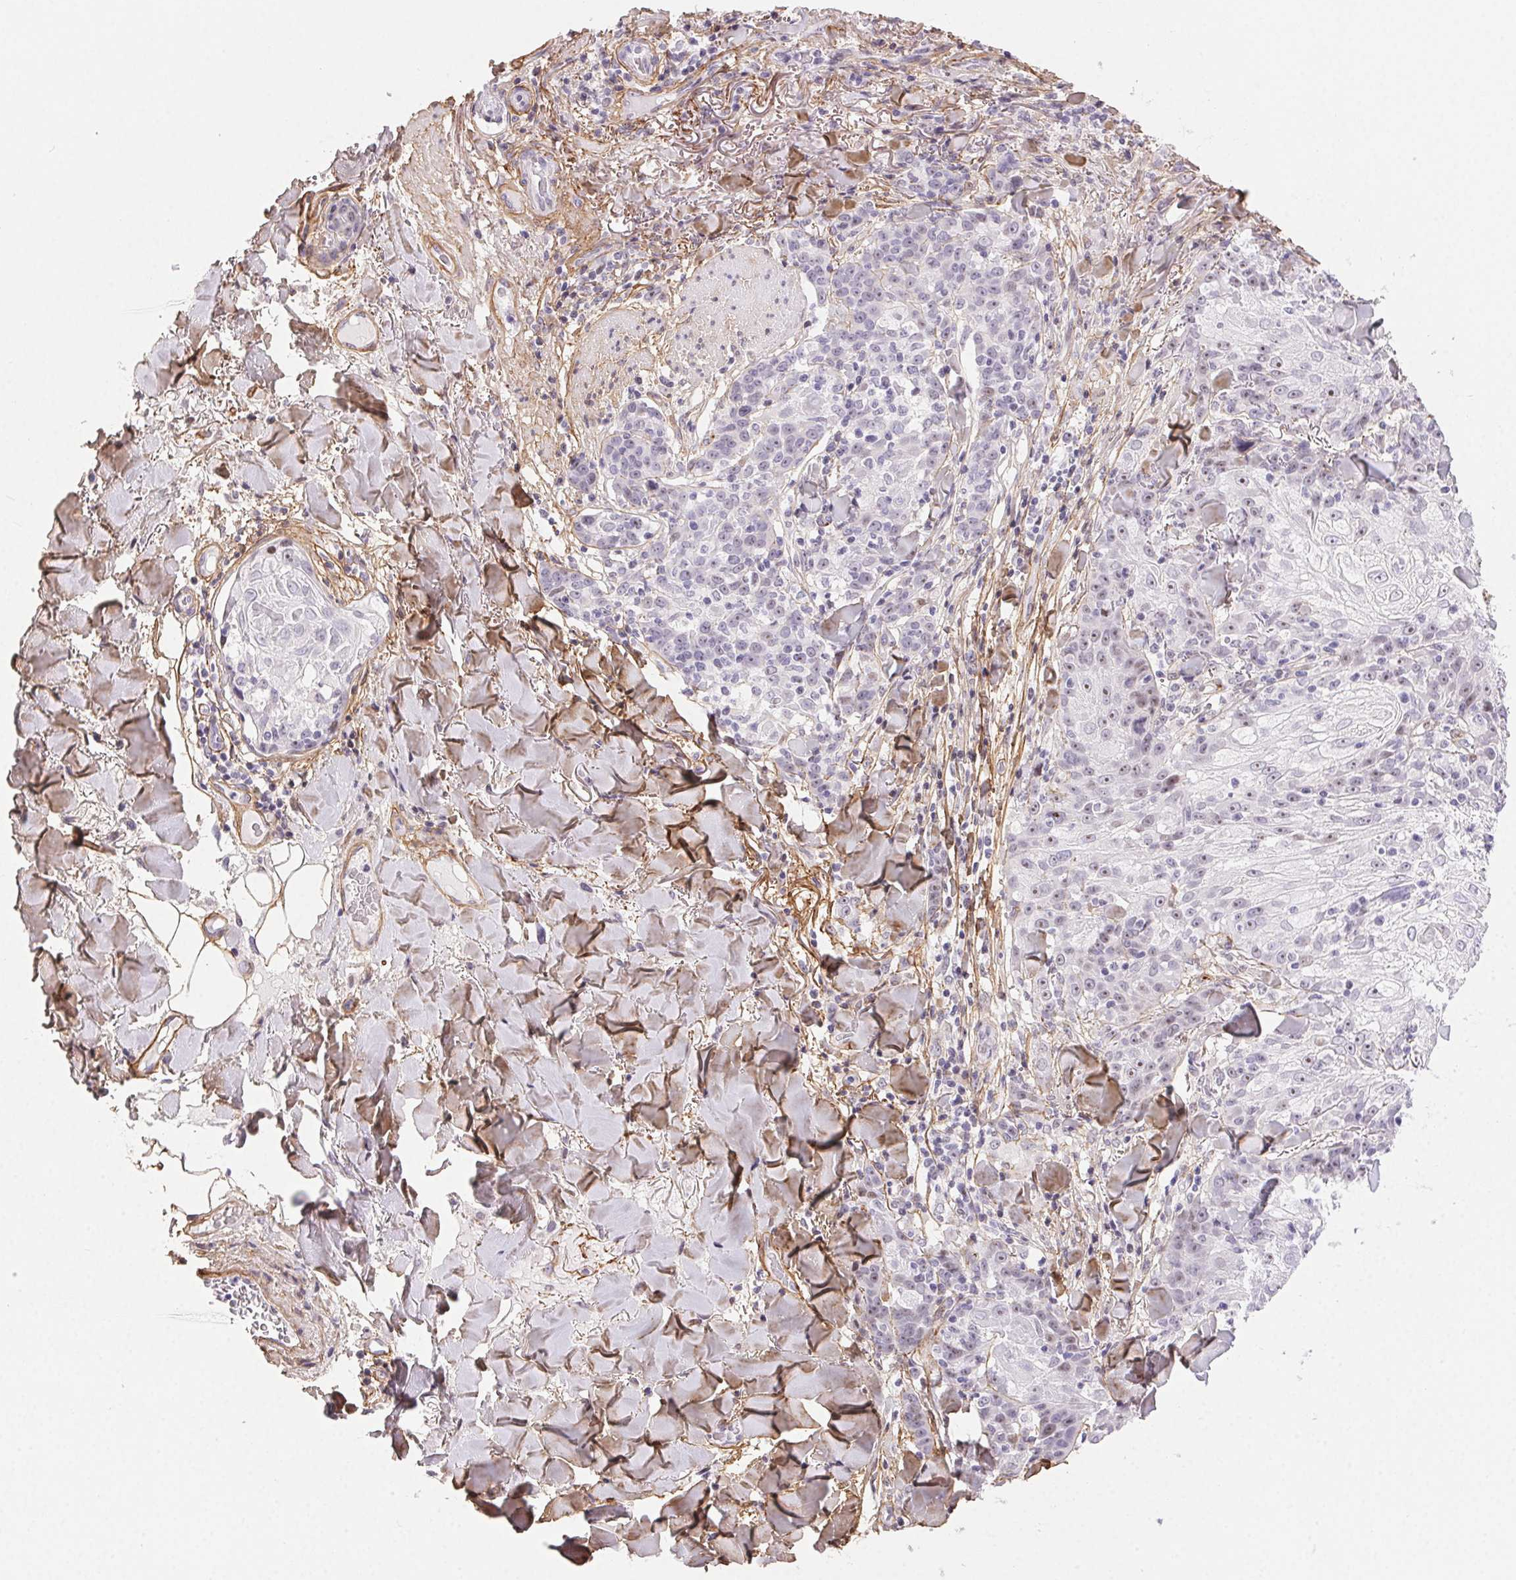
{"staining": {"intensity": "weak", "quantity": "<25%", "location": "nuclear"}, "tissue": "skin cancer", "cell_type": "Tumor cells", "image_type": "cancer", "snomed": [{"axis": "morphology", "description": "Normal tissue, NOS"}, {"axis": "morphology", "description": "Squamous cell carcinoma, NOS"}, {"axis": "topography", "description": "Skin"}], "caption": "DAB (3,3'-diaminobenzidine) immunohistochemical staining of human skin squamous cell carcinoma demonstrates no significant staining in tumor cells.", "gene": "PDZD2", "patient": {"sex": "female", "age": 83}}